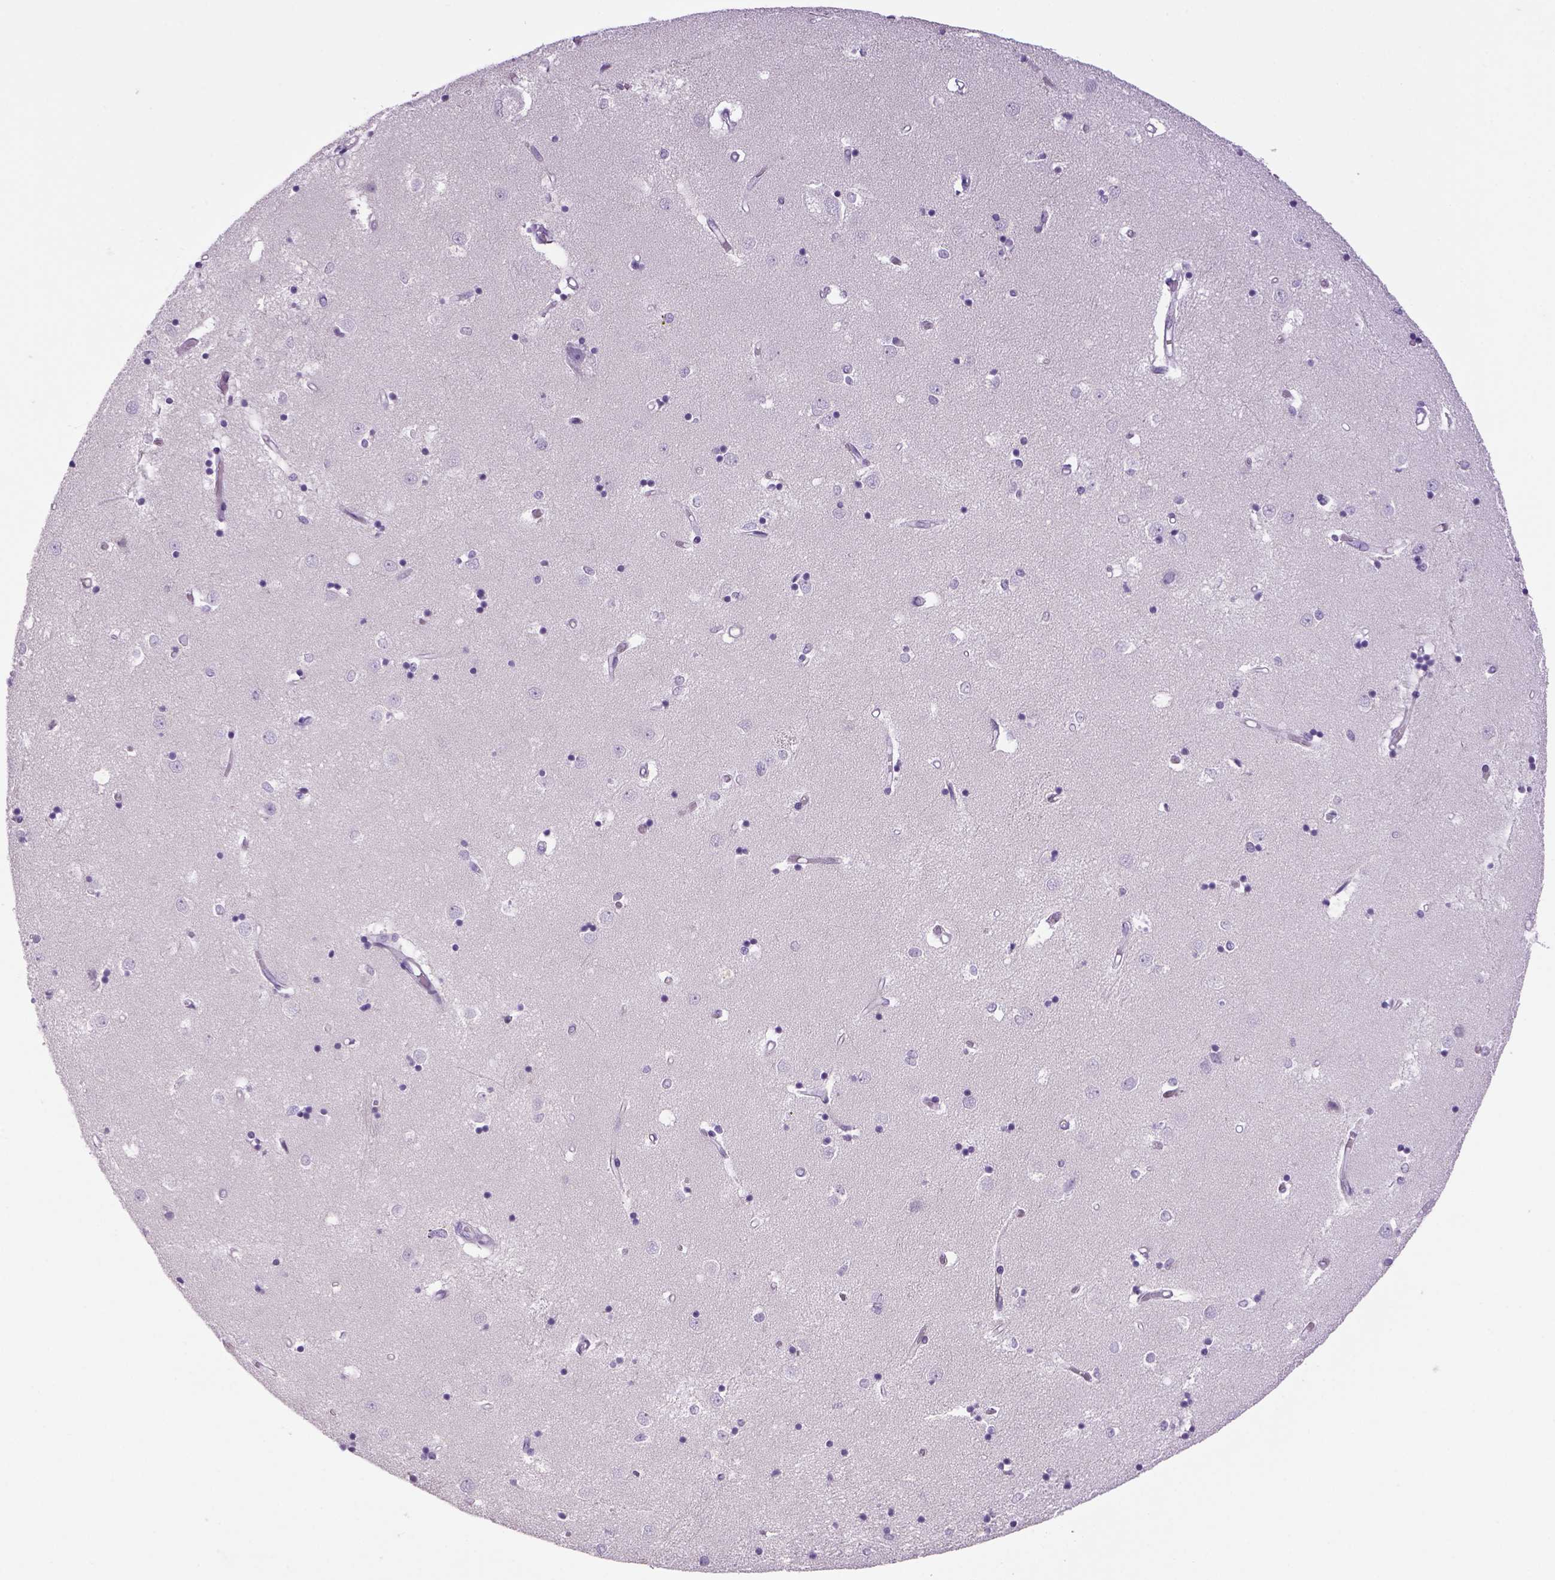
{"staining": {"intensity": "negative", "quantity": "none", "location": "none"}, "tissue": "caudate", "cell_type": "Glial cells", "image_type": "normal", "snomed": [{"axis": "morphology", "description": "Normal tissue, NOS"}, {"axis": "topography", "description": "Lateral ventricle wall"}], "caption": "Immunohistochemistry micrograph of unremarkable human caudate stained for a protein (brown), which demonstrates no positivity in glial cells.", "gene": "DBH", "patient": {"sex": "male", "age": 54}}